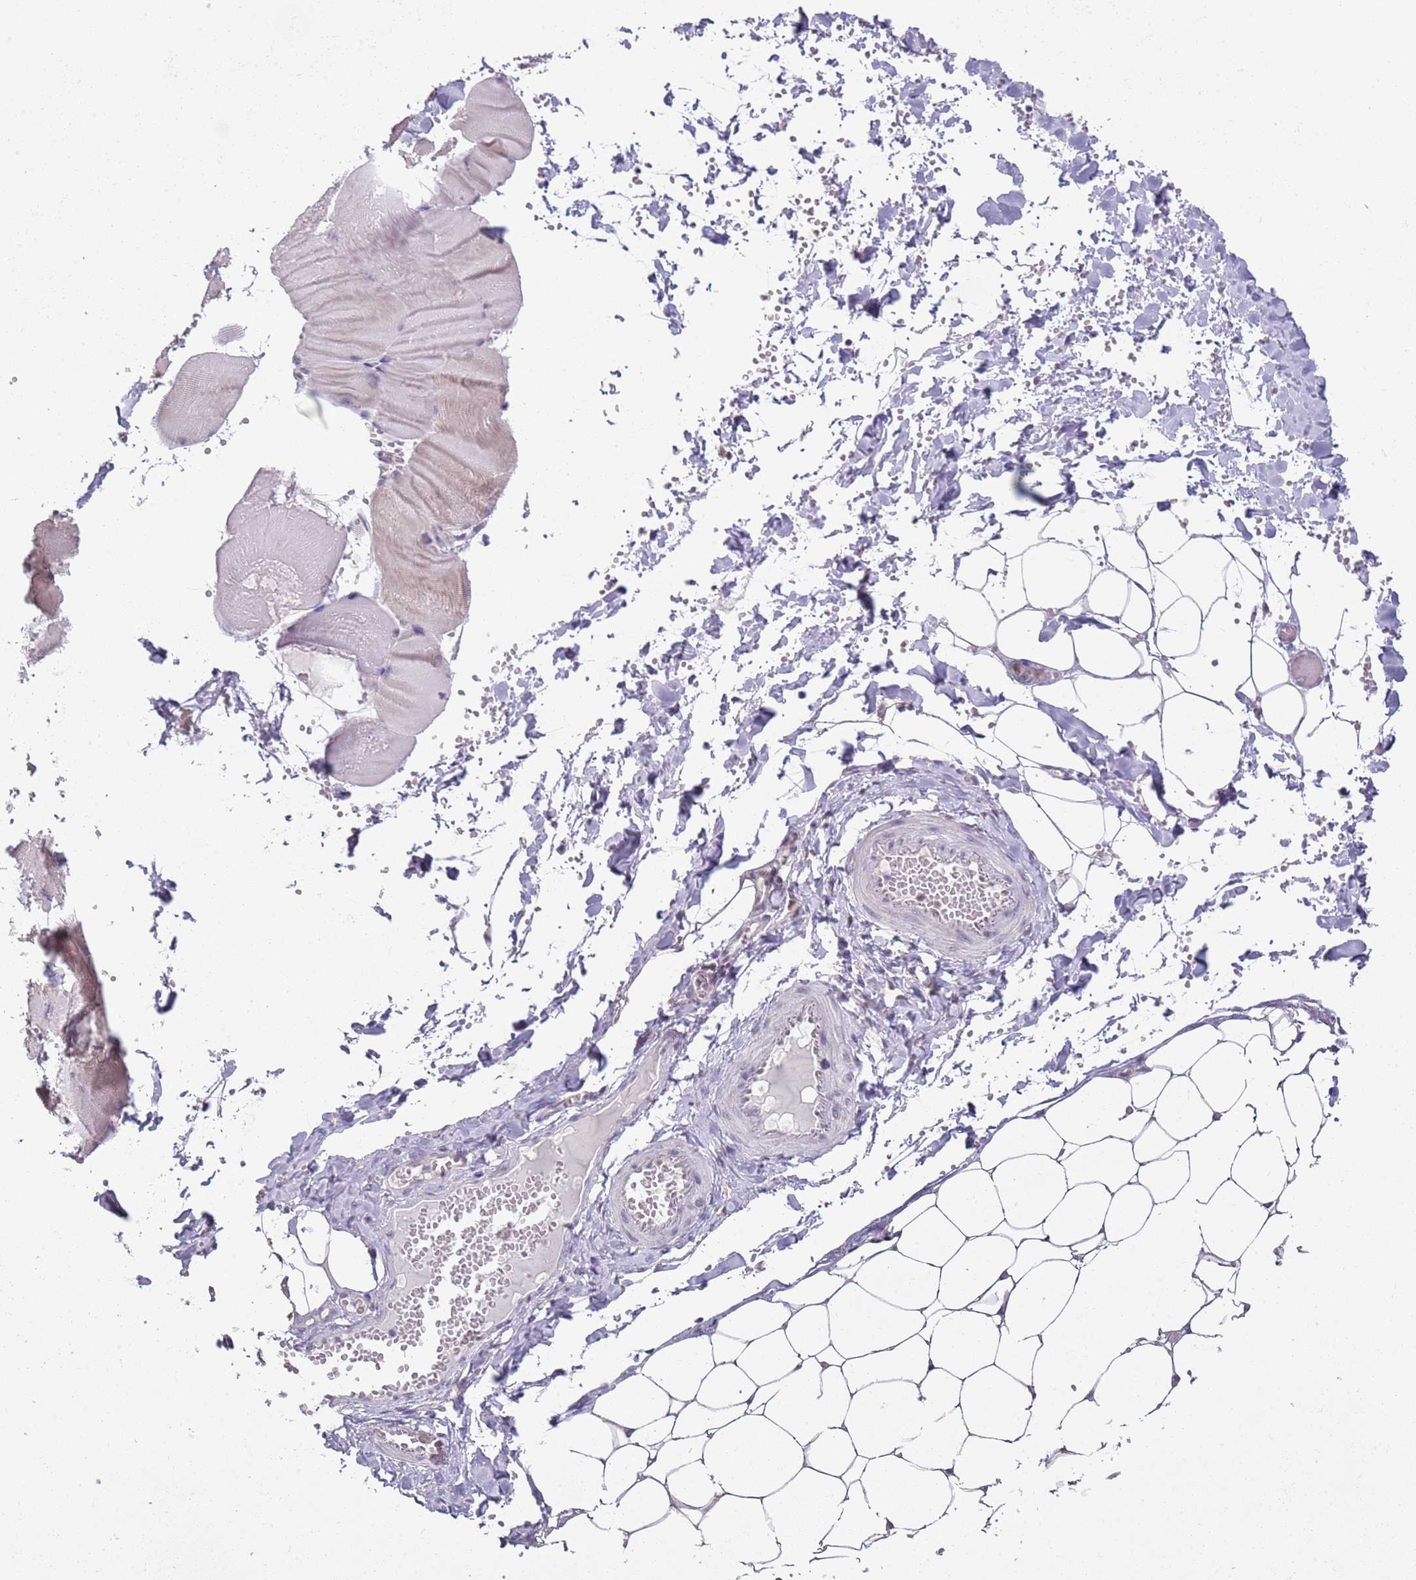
{"staining": {"intensity": "negative", "quantity": "none", "location": "none"}, "tissue": "adipose tissue", "cell_type": "Adipocytes", "image_type": "normal", "snomed": [{"axis": "morphology", "description": "Normal tissue, NOS"}, {"axis": "topography", "description": "Skeletal muscle"}, {"axis": "topography", "description": "Peripheral nerve tissue"}], "caption": "DAB immunohistochemical staining of benign human adipose tissue reveals no significant expression in adipocytes.", "gene": "SMARCAL1", "patient": {"sex": "female", "age": 55}}